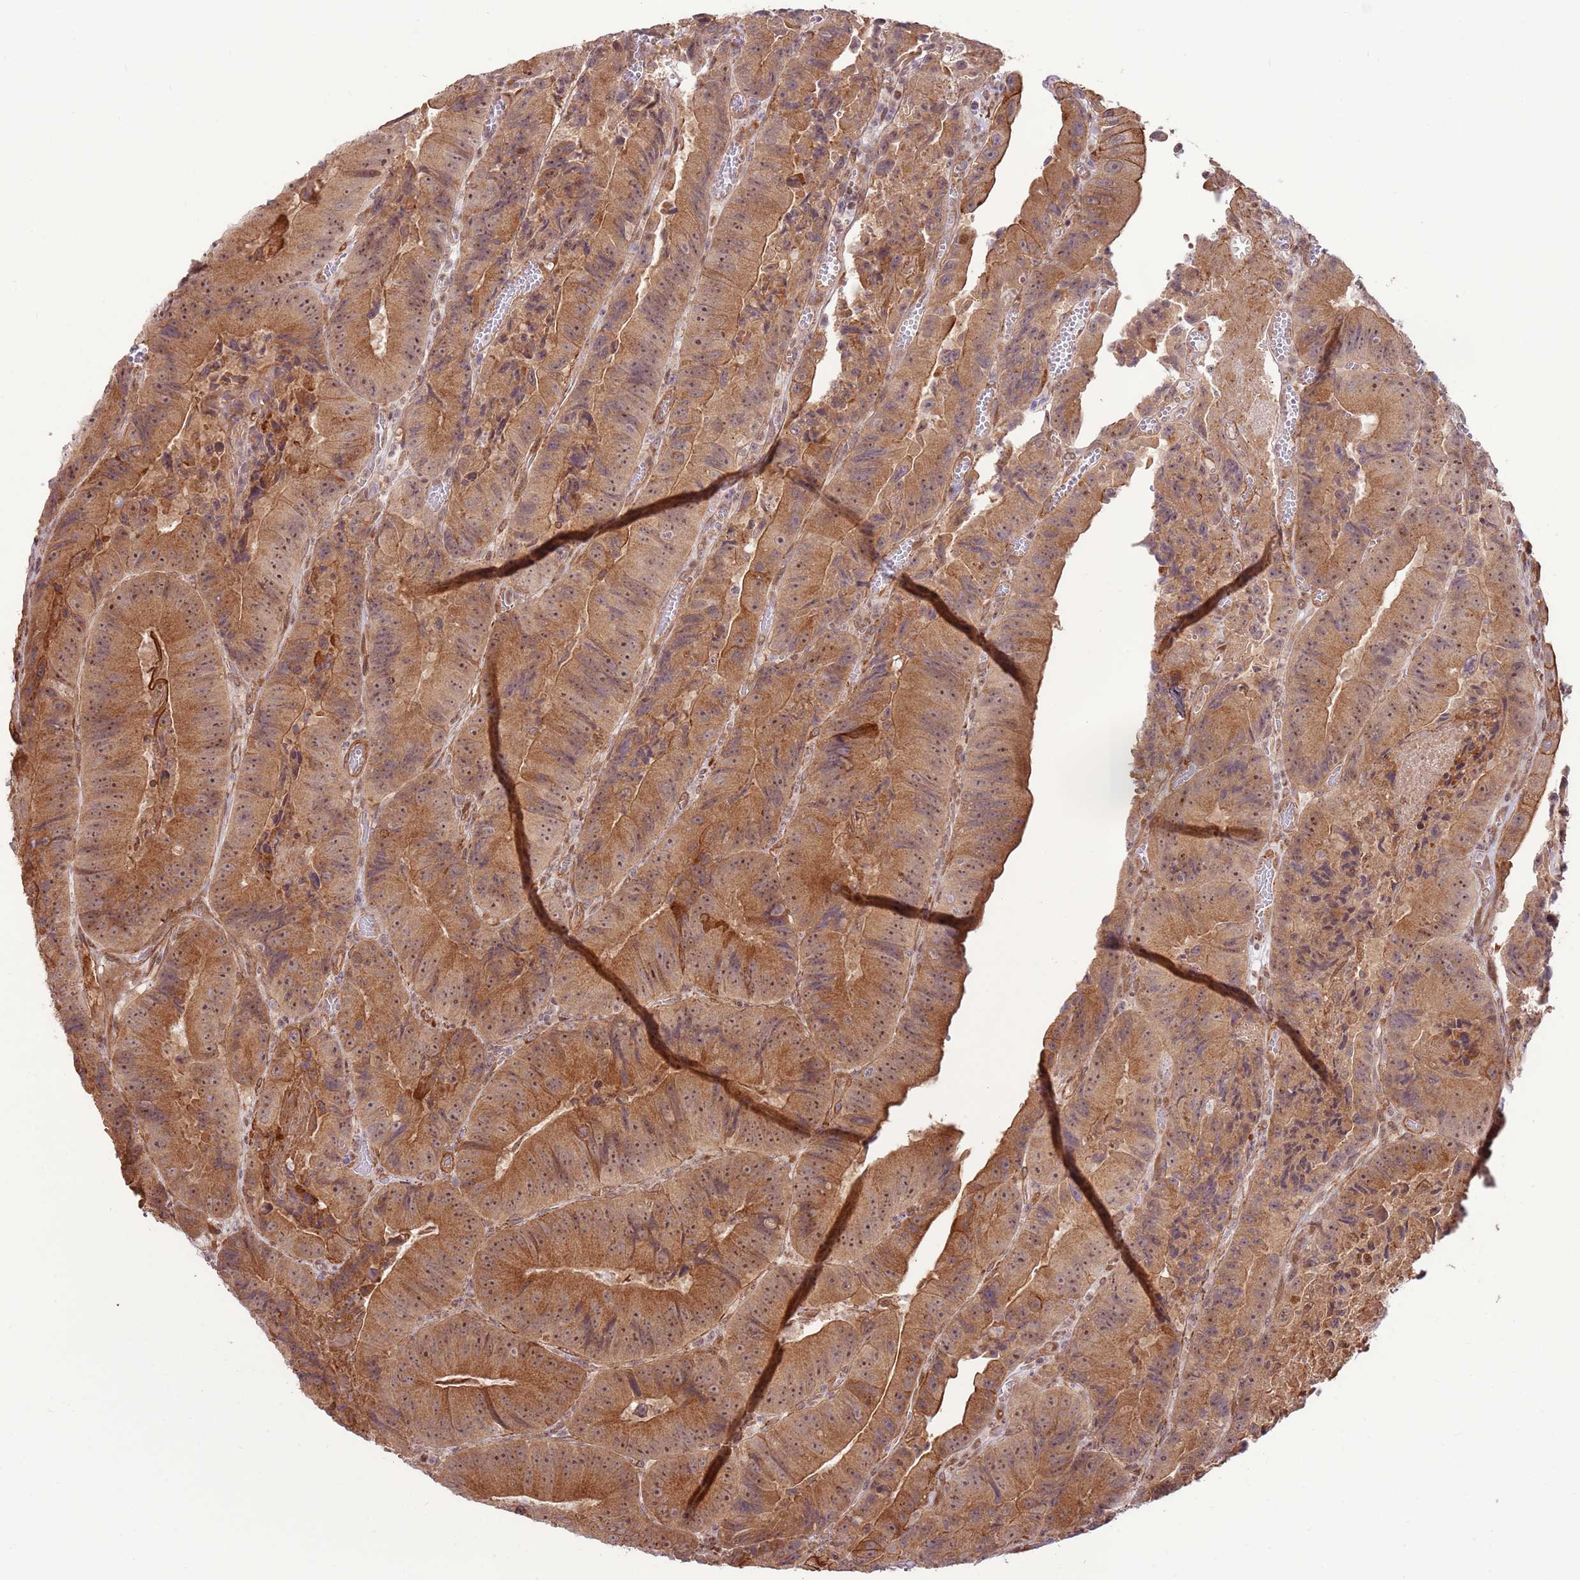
{"staining": {"intensity": "moderate", "quantity": ">75%", "location": "cytoplasmic/membranous,nuclear"}, "tissue": "colorectal cancer", "cell_type": "Tumor cells", "image_type": "cancer", "snomed": [{"axis": "morphology", "description": "Adenocarcinoma, NOS"}, {"axis": "topography", "description": "Colon"}], "caption": "The histopathology image displays staining of colorectal adenocarcinoma, revealing moderate cytoplasmic/membranous and nuclear protein expression (brown color) within tumor cells. The staining was performed using DAB to visualize the protein expression in brown, while the nuclei were stained in blue with hematoxylin (Magnification: 20x).", "gene": "DCAF4", "patient": {"sex": "female", "age": 86}}